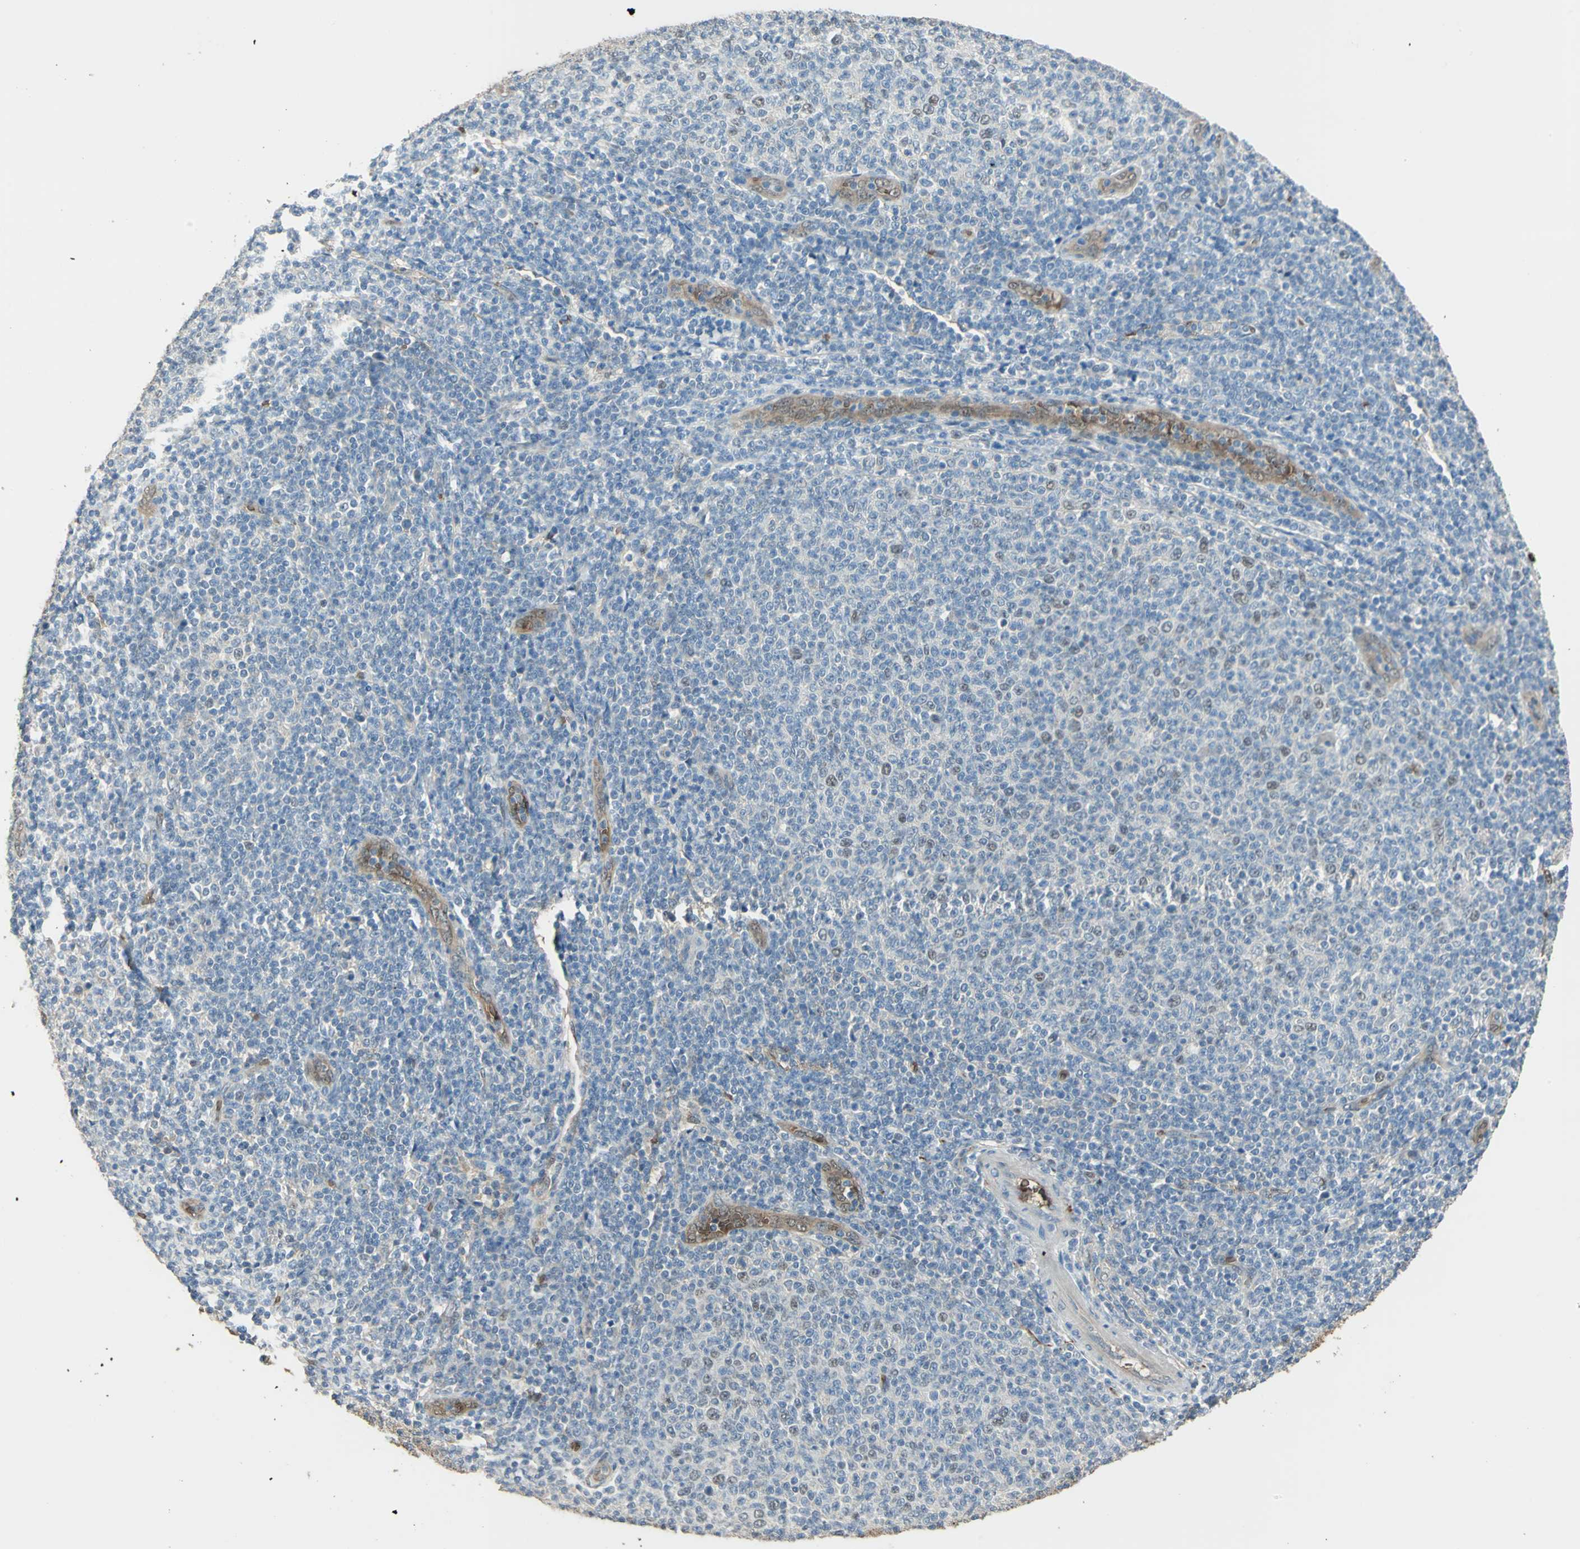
{"staining": {"intensity": "negative", "quantity": "none", "location": "none"}, "tissue": "lymphoma", "cell_type": "Tumor cells", "image_type": "cancer", "snomed": [{"axis": "morphology", "description": "Malignant lymphoma, non-Hodgkin's type, Low grade"}, {"axis": "topography", "description": "Lymph node"}], "caption": "The histopathology image demonstrates no staining of tumor cells in lymphoma.", "gene": "DDAH1", "patient": {"sex": "male", "age": 66}}